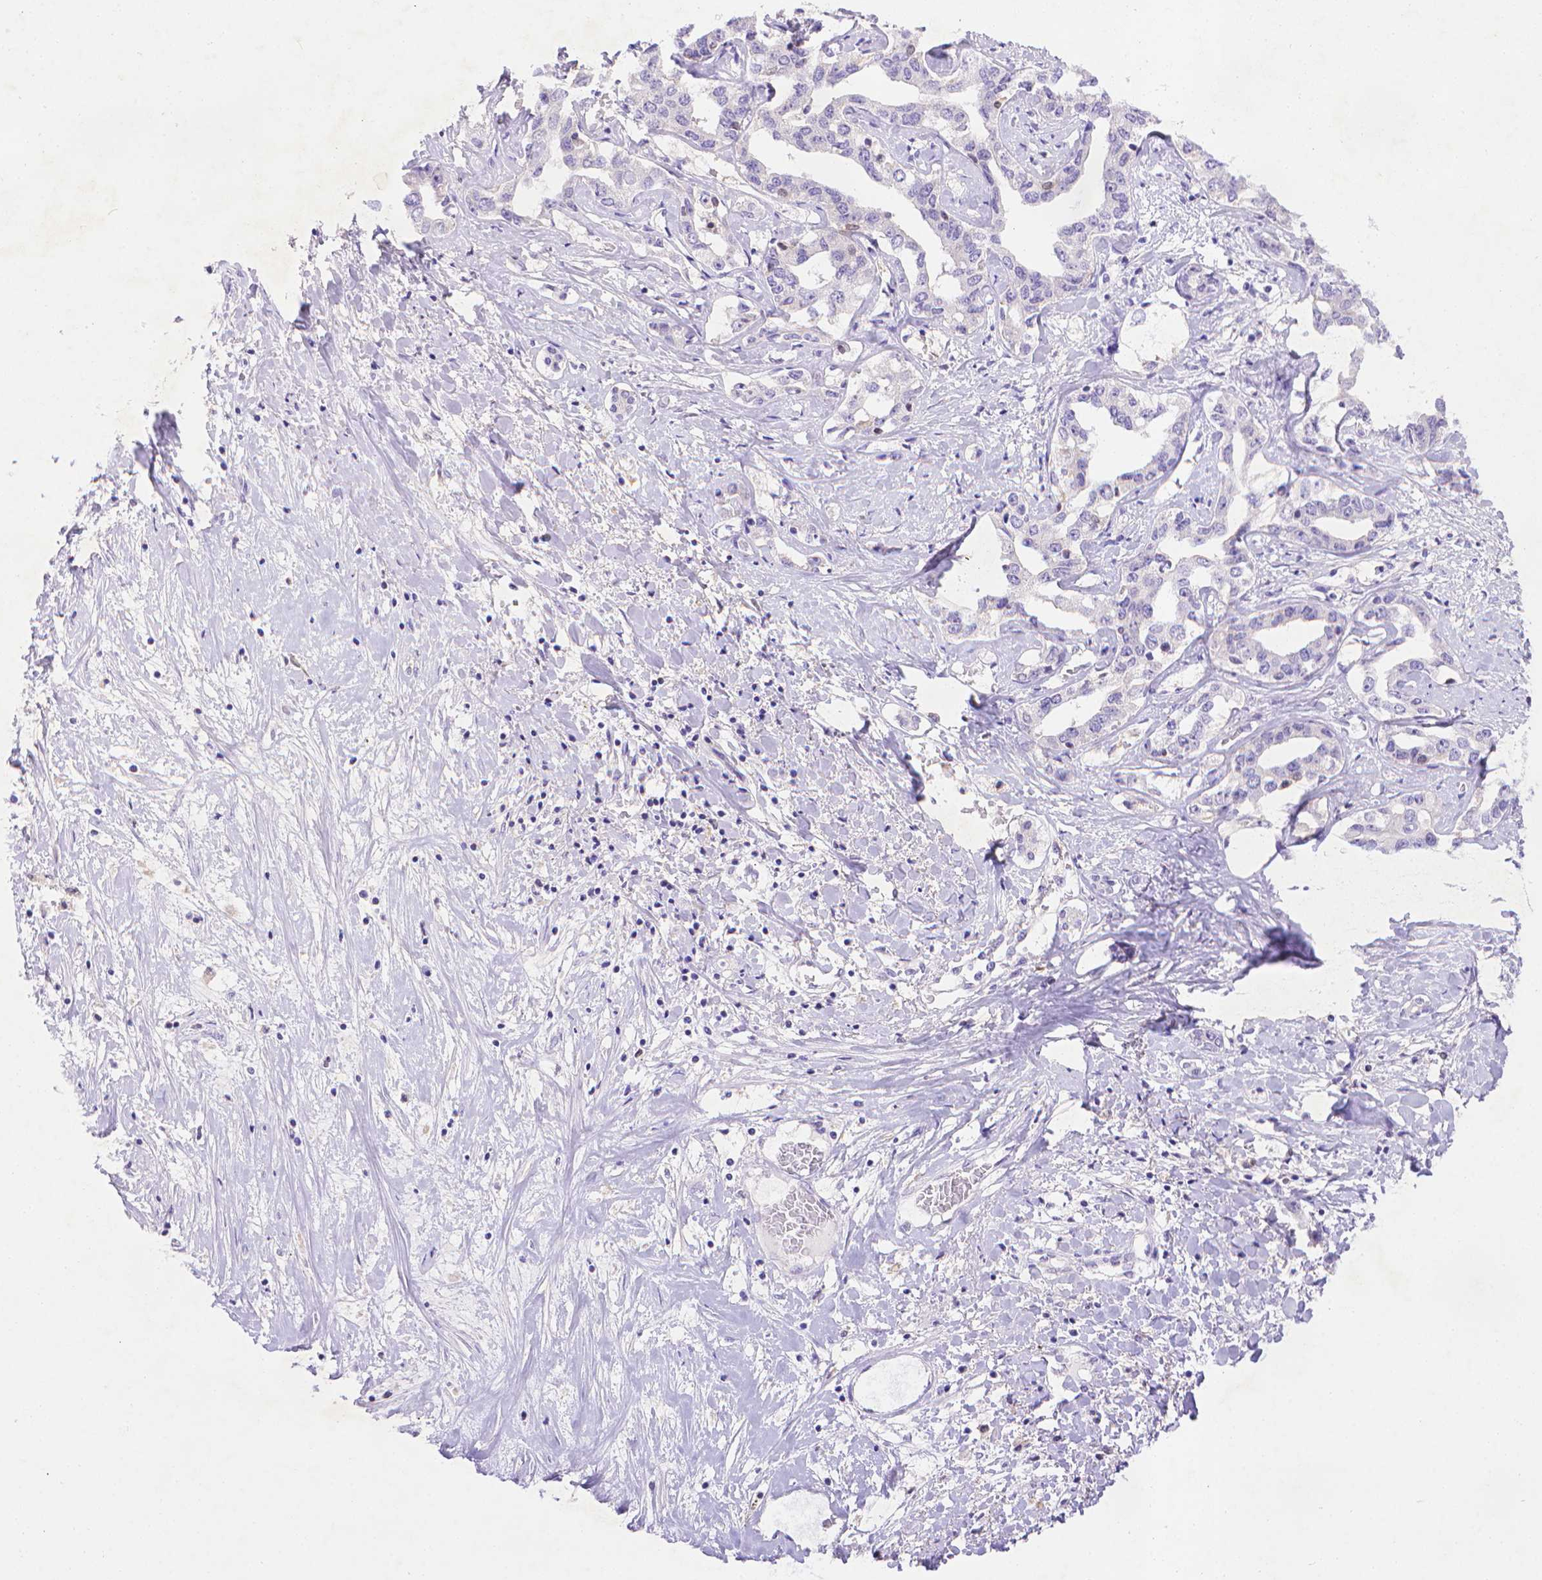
{"staining": {"intensity": "negative", "quantity": "none", "location": "none"}, "tissue": "liver cancer", "cell_type": "Tumor cells", "image_type": "cancer", "snomed": [{"axis": "morphology", "description": "Cholangiocarcinoma"}, {"axis": "topography", "description": "Liver"}], "caption": "An immunohistochemistry micrograph of liver cancer is shown. There is no staining in tumor cells of liver cancer.", "gene": "FGD2", "patient": {"sex": "male", "age": 59}}